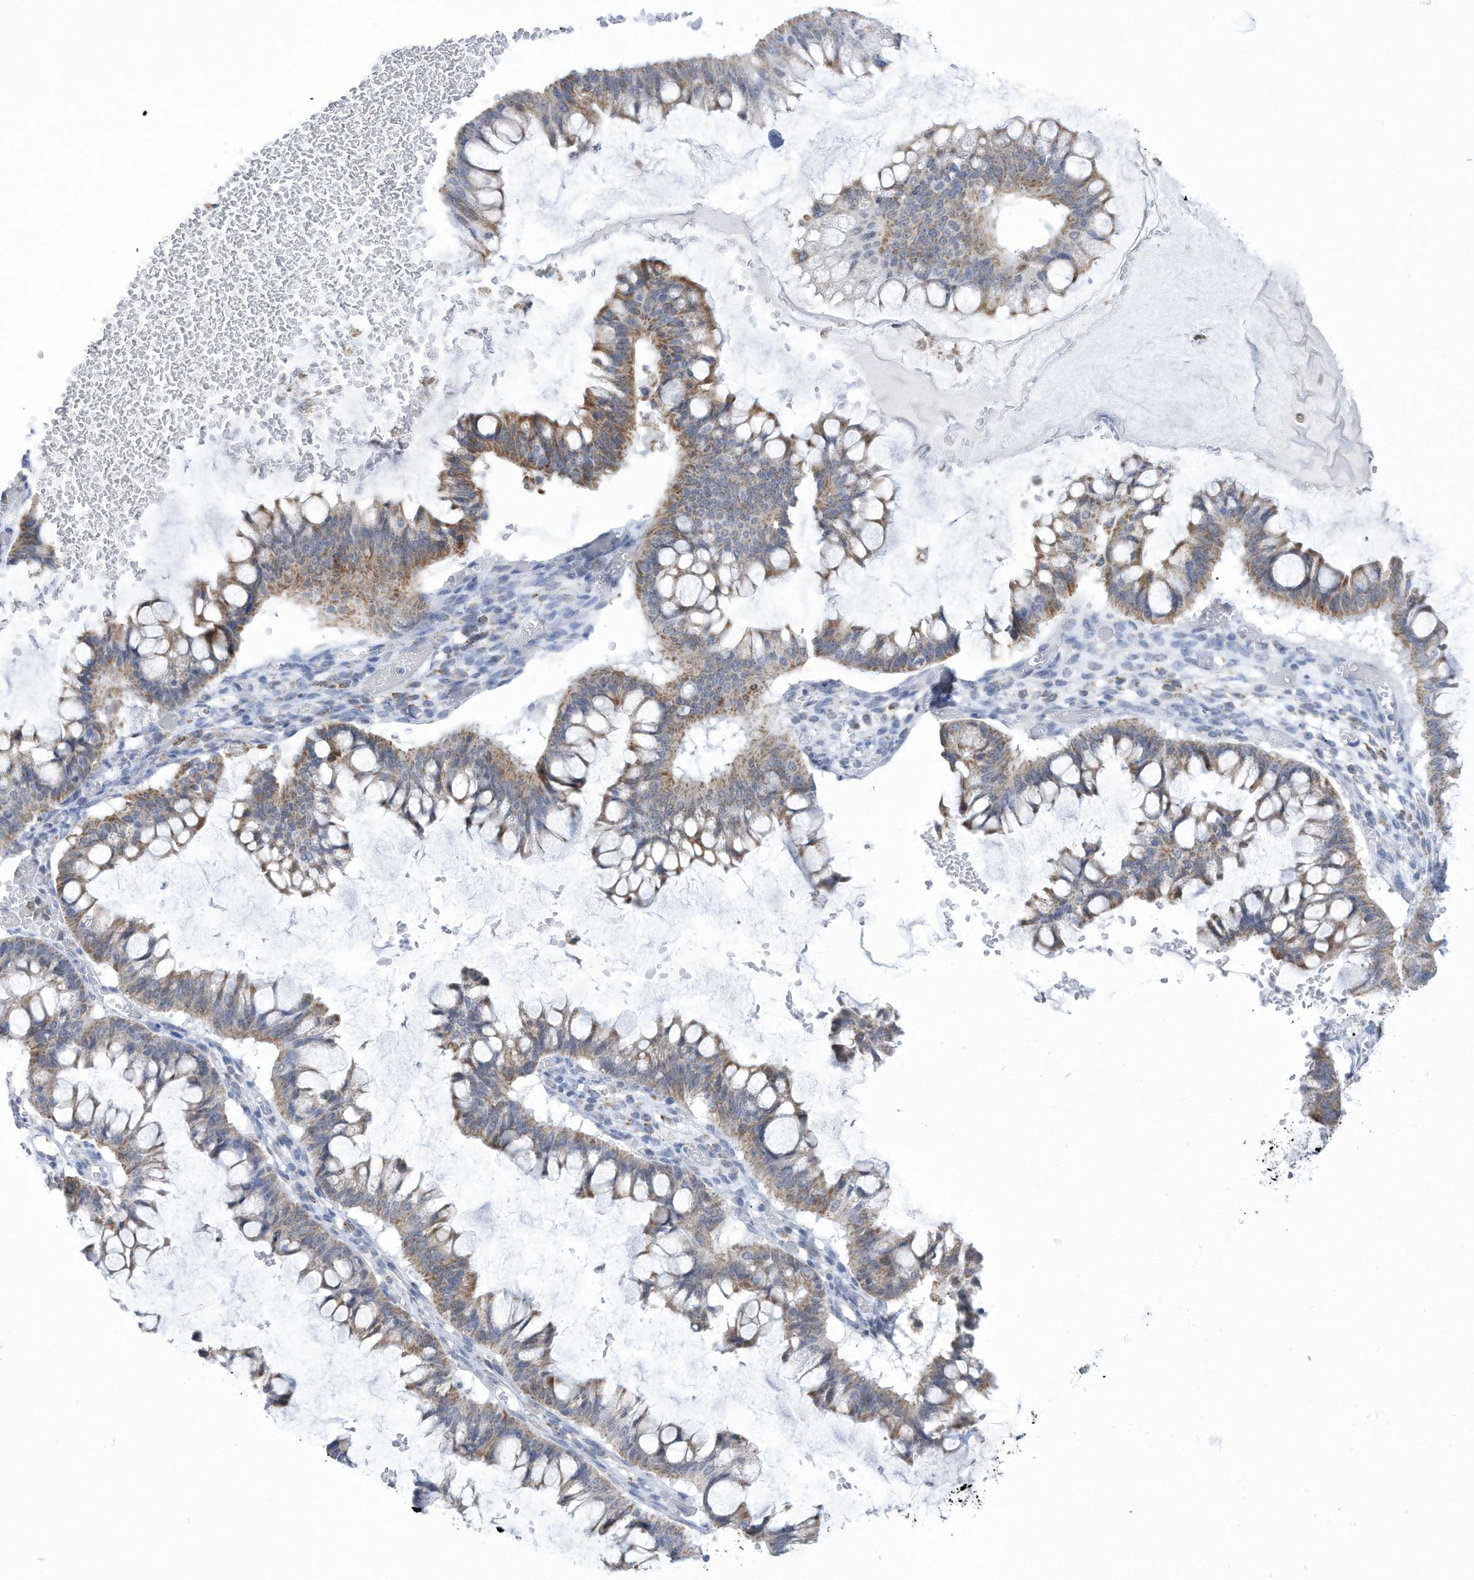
{"staining": {"intensity": "moderate", "quantity": ">75%", "location": "cytoplasmic/membranous"}, "tissue": "ovarian cancer", "cell_type": "Tumor cells", "image_type": "cancer", "snomed": [{"axis": "morphology", "description": "Cystadenocarcinoma, mucinous, NOS"}, {"axis": "topography", "description": "Ovary"}], "caption": "Human ovarian cancer stained with a protein marker displays moderate staining in tumor cells.", "gene": "ALDH6A1", "patient": {"sex": "female", "age": 73}}